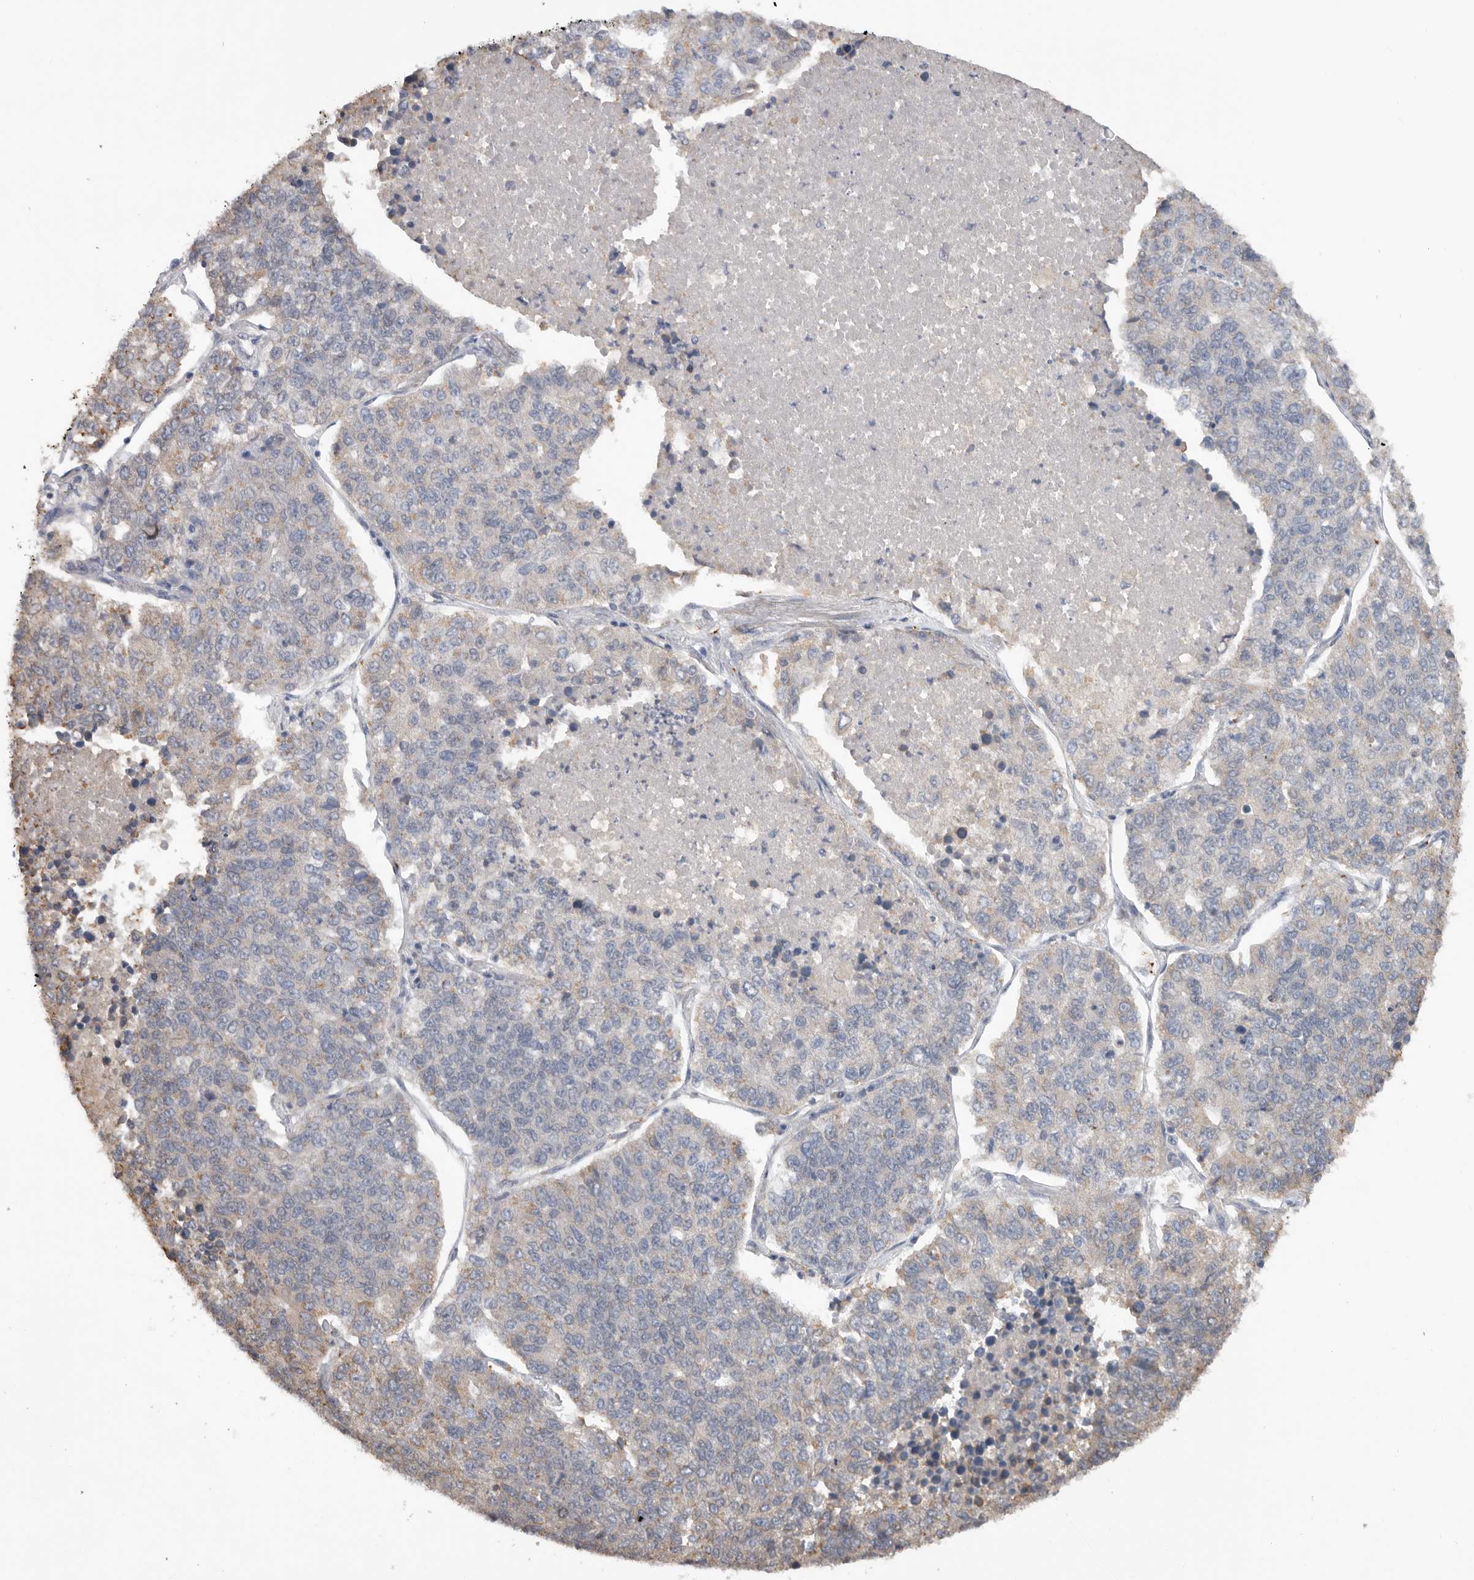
{"staining": {"intensity": "negative", "quantity": "none", "location": "none"}, "tissue": "lung cancer", "cell_type": "Tumor cells", "image_type": "cancer", "snomed": [{"axis": "morphology", "description": "Adenocarcinoma, NOS"}, {"axis": "topography", "description": "Lung"}], "caption": "The histopathology image exhibits no significant staining in tumor cells of lung cancer (adenocarcinoma). Nuclei are stained in blue.", "gene": "CDC42BPB", "patient": {"sex": "male", "age": 49}}